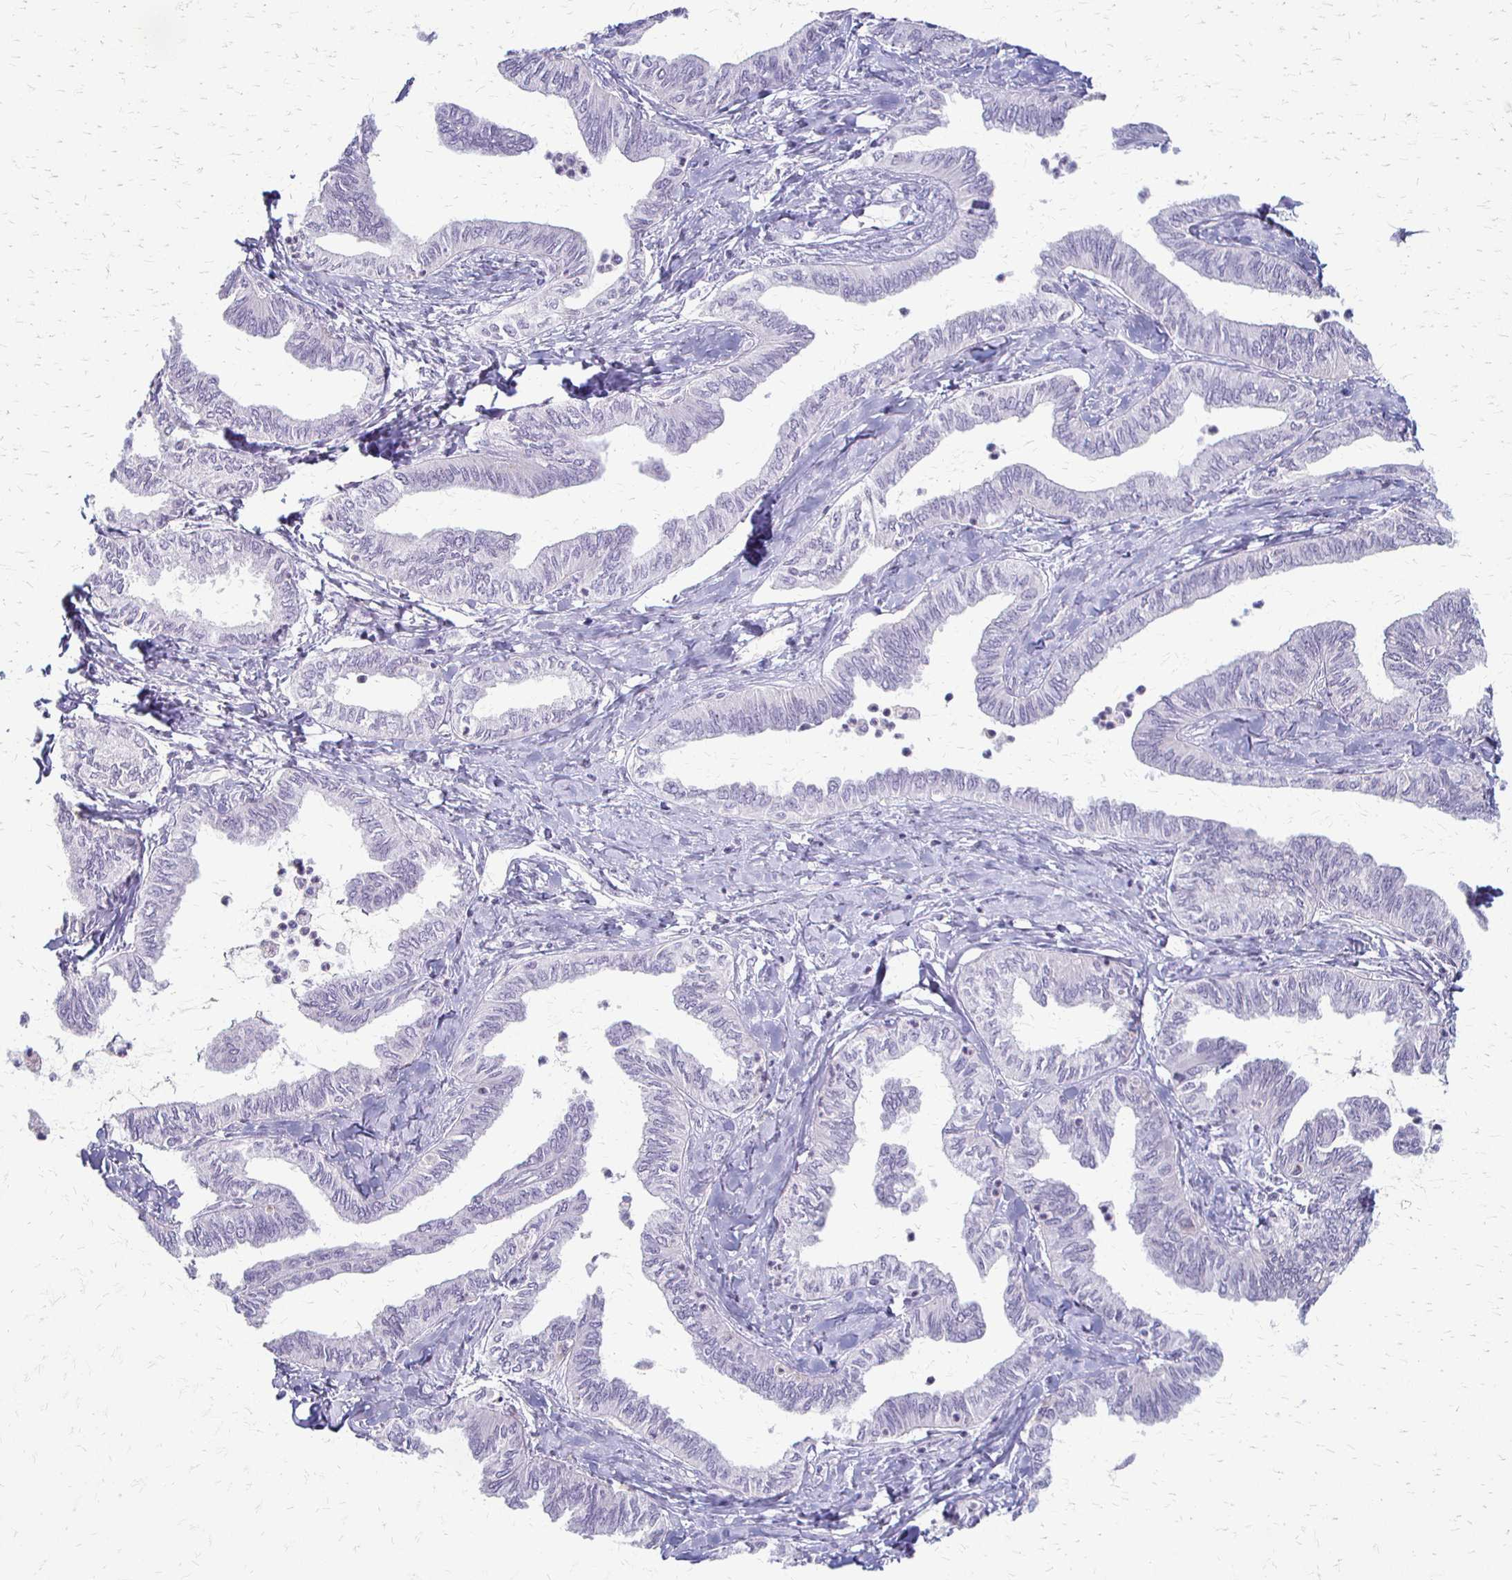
{"staining": {"intensity": "negative", "quantity": "none", "location": "none"}, "tissue": "ovarian cancer", "cell_type": "Tumor cells", "image_type": "cancer", "snomed": [{"axis": "morphology", "description": "Carcinoma, endometroid"}, {"axis": "topography", "description": "Ovary"}], "caption": "Image shows no protein staining in tumor cells of ovarian cancer (endometroid carcinoma) tissue. The staining was performed using DAB (3,3'-diaminobenzidine) to visualize the protein expression in brown, while the nuclei were stained in blue with hematoxylin (Magnification: 20x).", "gene": "ACP5", "patient": {"sex": "female", "age": 70}}